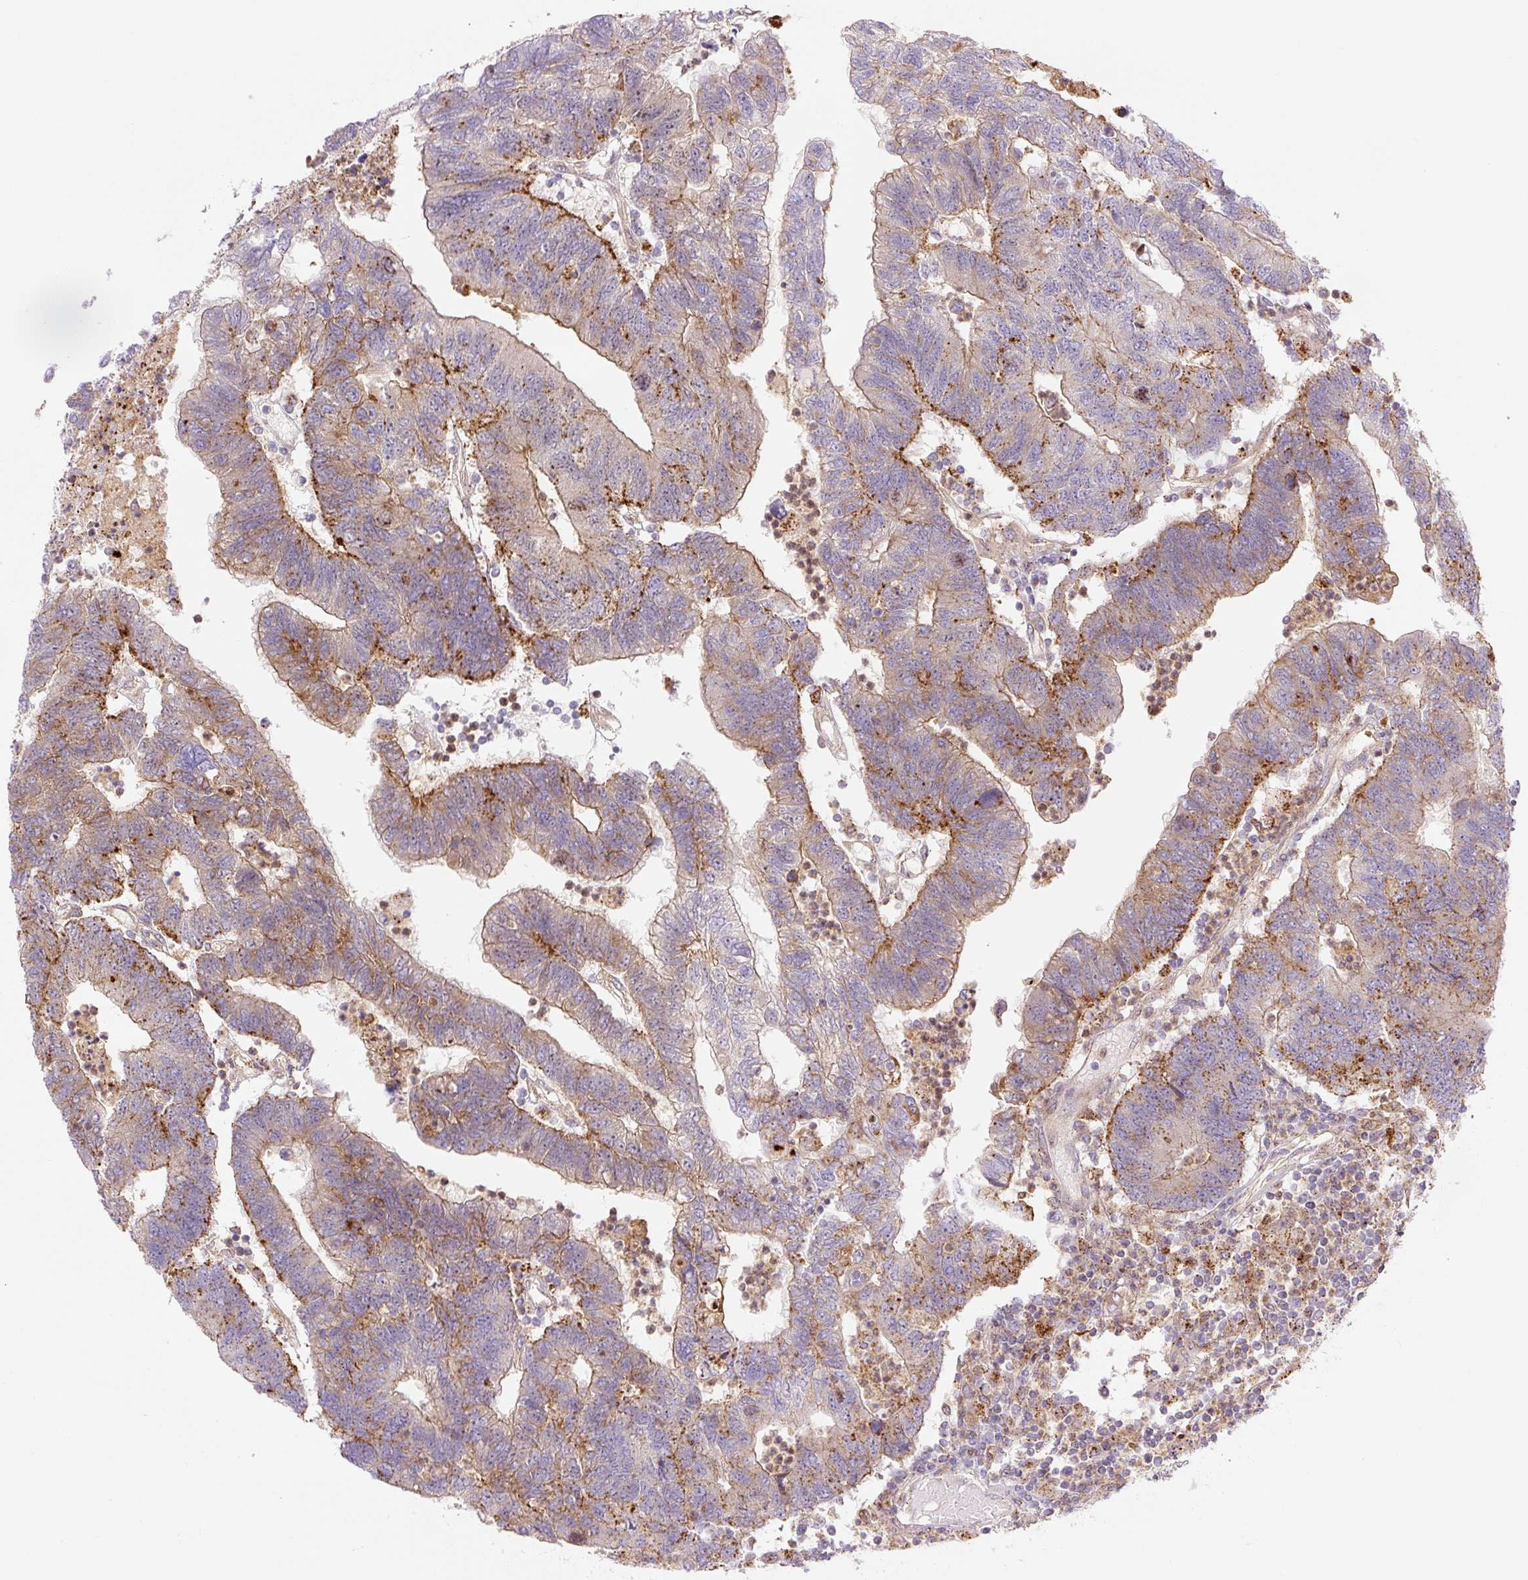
{"staining": {"intensity": "moderate", "quantity": "25%-75%", "location": "cytoplasmic/membranous"}, "tissue": "colorectal cancer", "cell_type": "Tumor cells", "image_type": "cancer", "snomed": [{"axis": "morphology", "description": "Adenocarcinoma, NOS"}, {"axis": "topography", "description": "Colon"}], "caption": "Immunohistochemistry staining of colorectal adenocarcinoma, which displays medium levels of moderate cytoplasmic/membranous staining in about 25%-75% of tumor cells indicating moderate cytoplasmic/membranous protein positivity. The staining was performed using DAB (brown) for protein detection and nuclei were counterstained in hematoxylin (blue).", "gene": "ZSWIM7", "patient": {"sex": "female", "age": 48}}